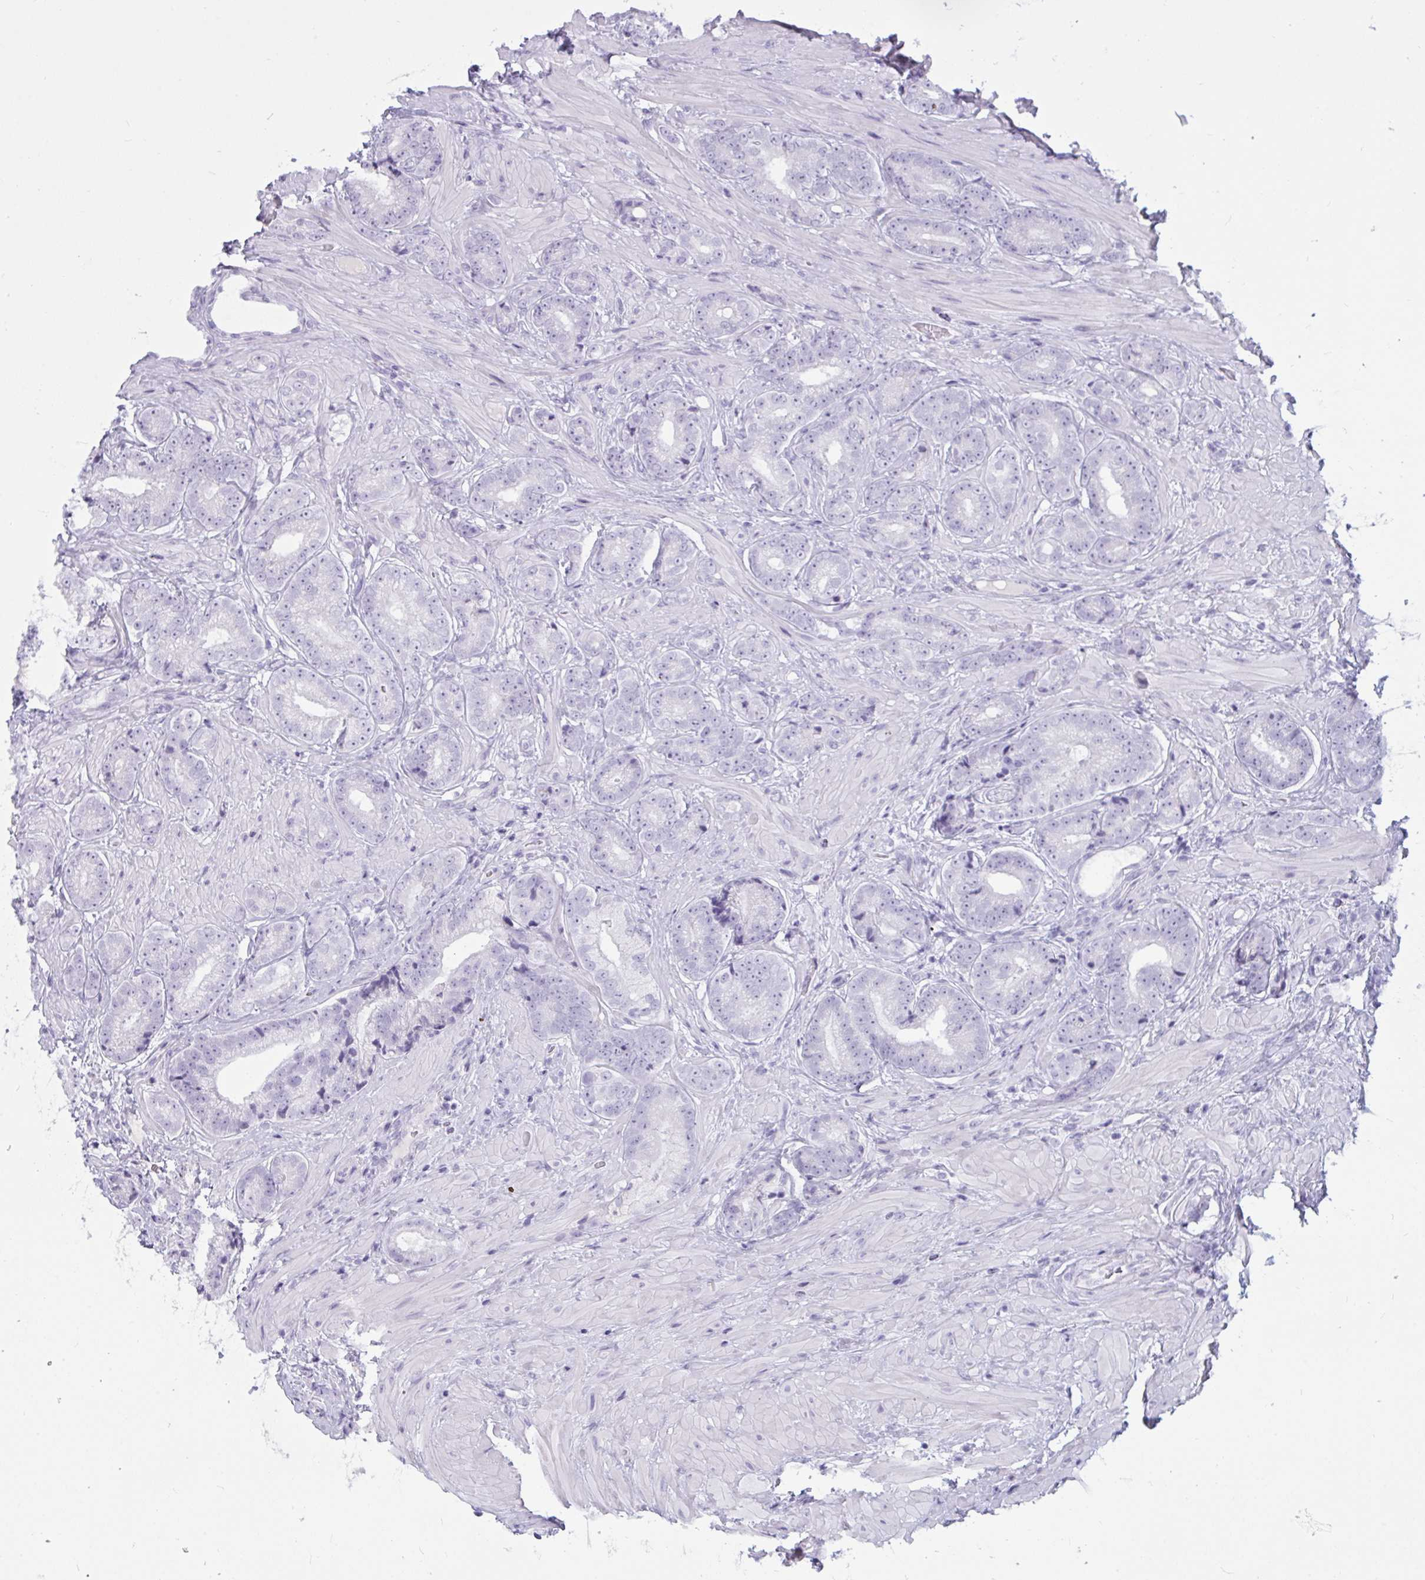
{"staining": {"intensity": "negative", "quantity": "none", "location": "none"}, "tissue": "prostate cancer", "cell_type": "Tumor cells", "image_type": "cancer", "snomed": [{"axis": "morphology", "description": "Adenocarcinoma, Low grade"}, {"axis": "topography", "description": "Prostate"}], "caption": "Adenocarcinoma (low-grade) (prostate) stained for a protein using IHC demonstrates no positivity tumor cells.", "gene": "BBS10", "patient": {"sex": "male", "age": 61}}